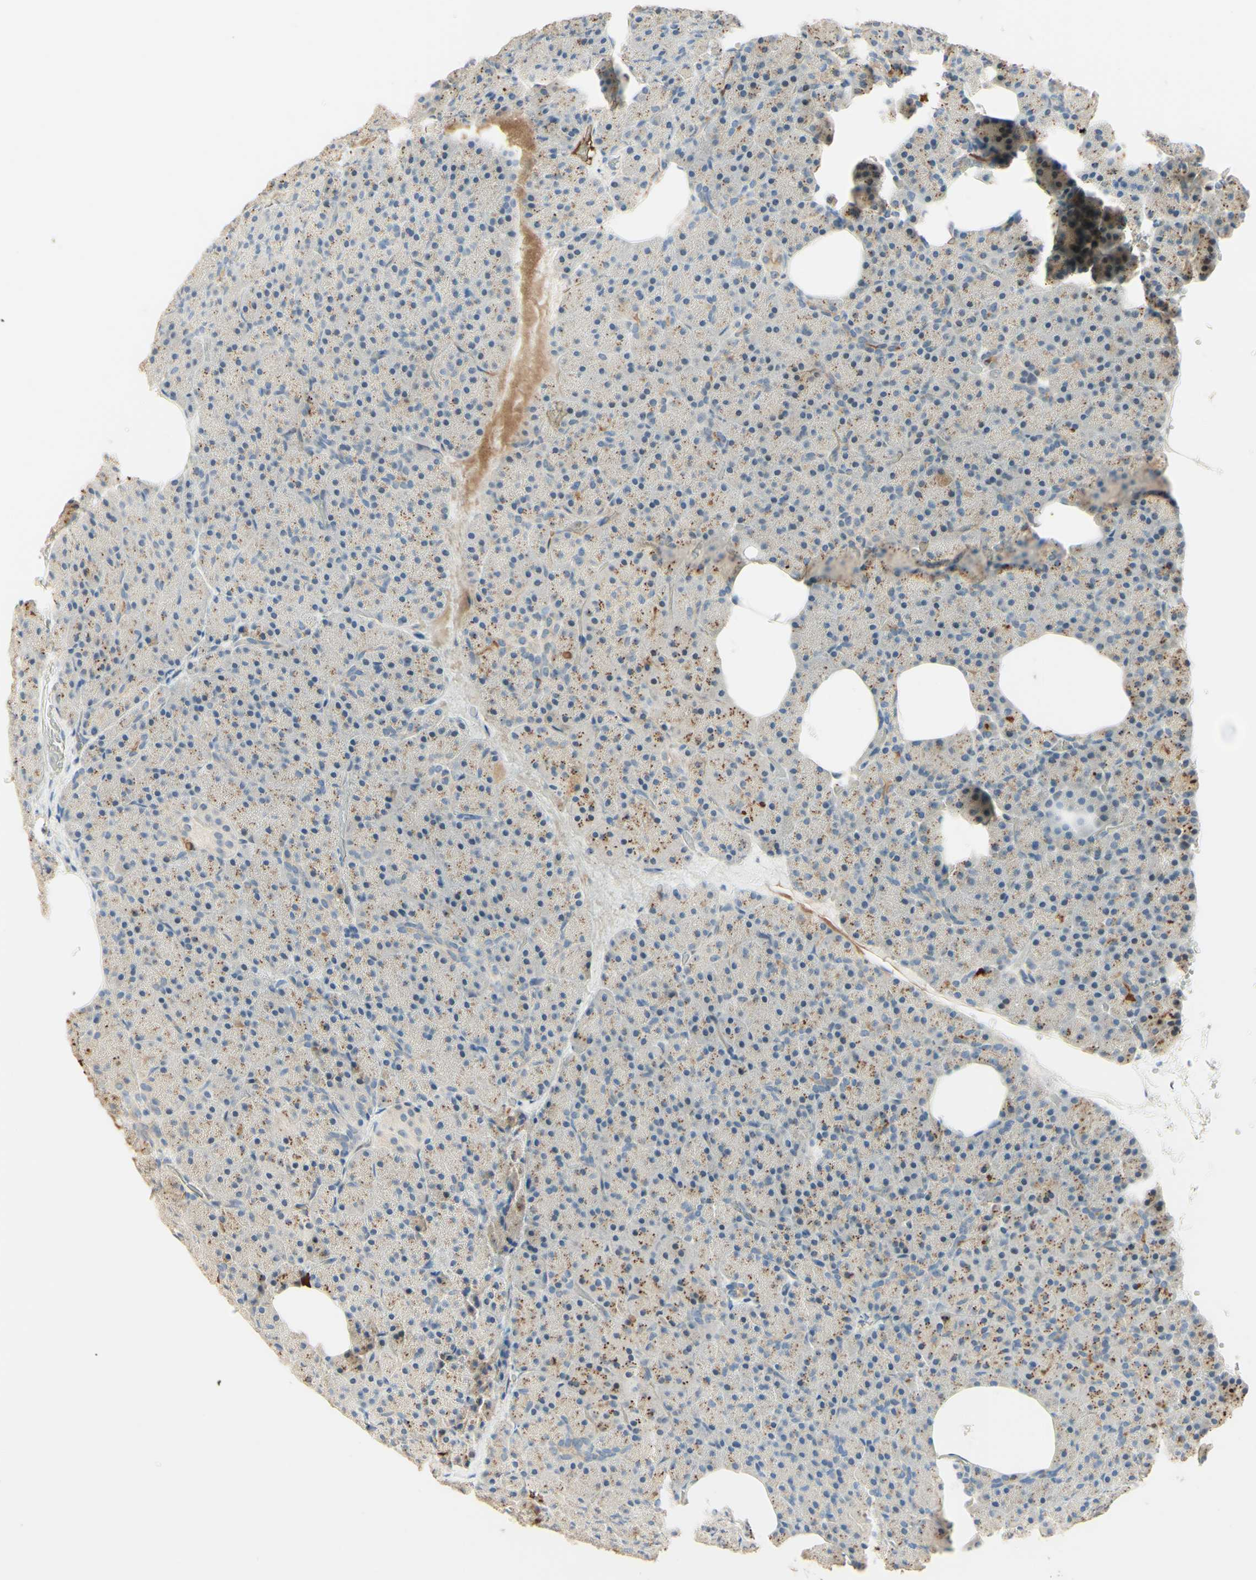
{"staining": {"intensity": "moderate", "quantity": "25%-75%", "location": "cytoplasmic/membranous"}, "tissue": "pancreas", "cell_type": "Exocrine glandular cells", "image_type": "normal", "snomed": [{"axis": "morphology", "description": "Normal tissue, NOS"}, {"axis": "topography", "description": "Pancreas"}], "caption": "The immunohistochemical stain labels moderate cytoplasmic/membranous staining in exocrine glandular cells of normal pancreas.", "gene": "ANGPT2", "patient": {"sex": "female", "age": 35}}